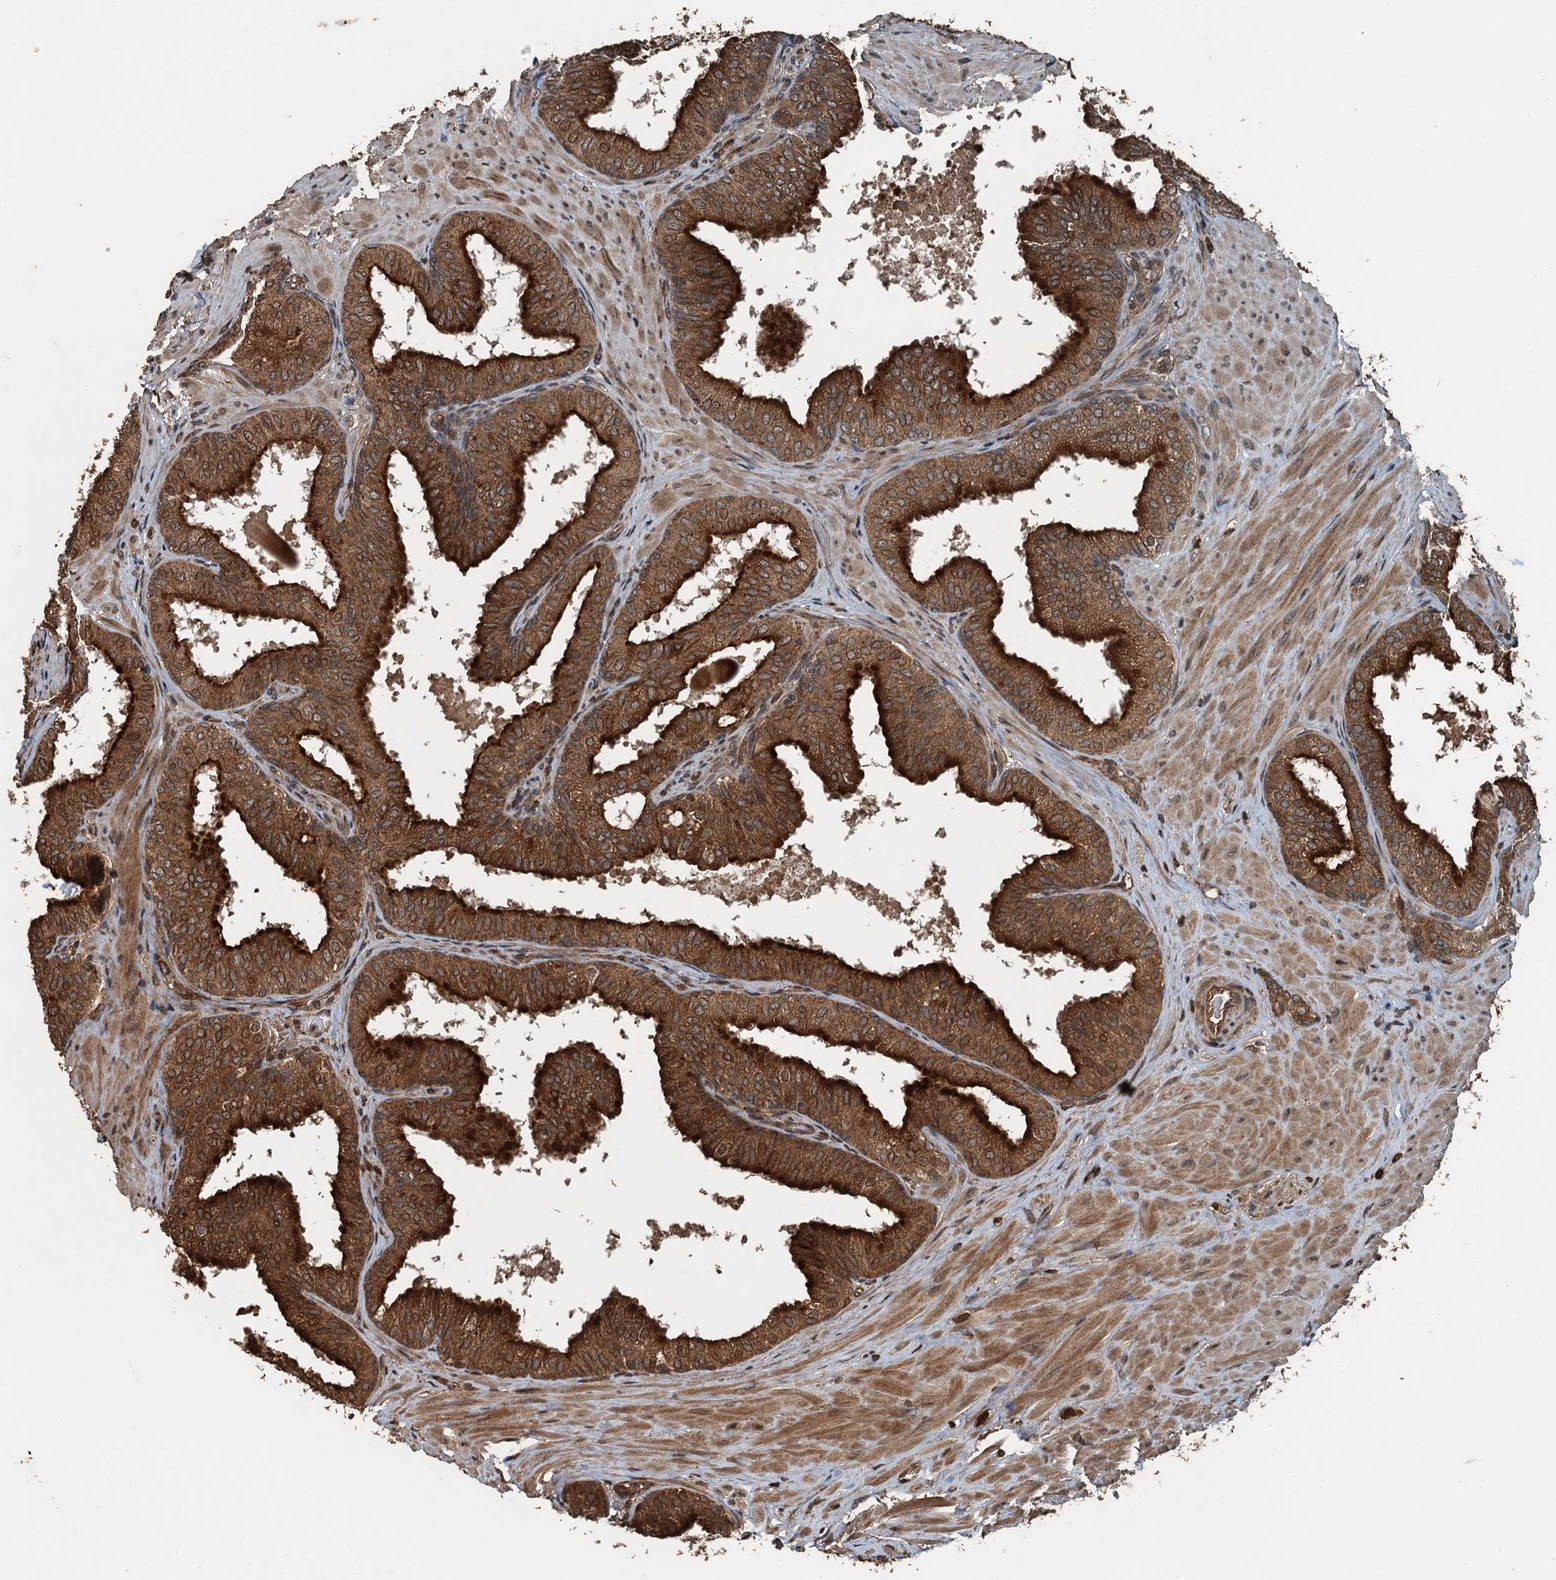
{"staining": {"intensity": "strong", "quantity": ">75%", "location": "cytoplasmic/membranous"}, "tissue": "prostate", "cell_type": "Glandular cells", "image_type": "normal", "snomed": [{"axis": "morphology", "description": "Normal tissue, NOS"}, {"axis": "topography", "description": "Prostate"}], "caption": "Brown immunohistochemical staining in unremarkable human prostate exhibits strong cytoplasmic/membranous positivity in approximately >75% of glandular cells.", "gene": "TCTN1", "patient": {"sex": "male", "age": 60}}